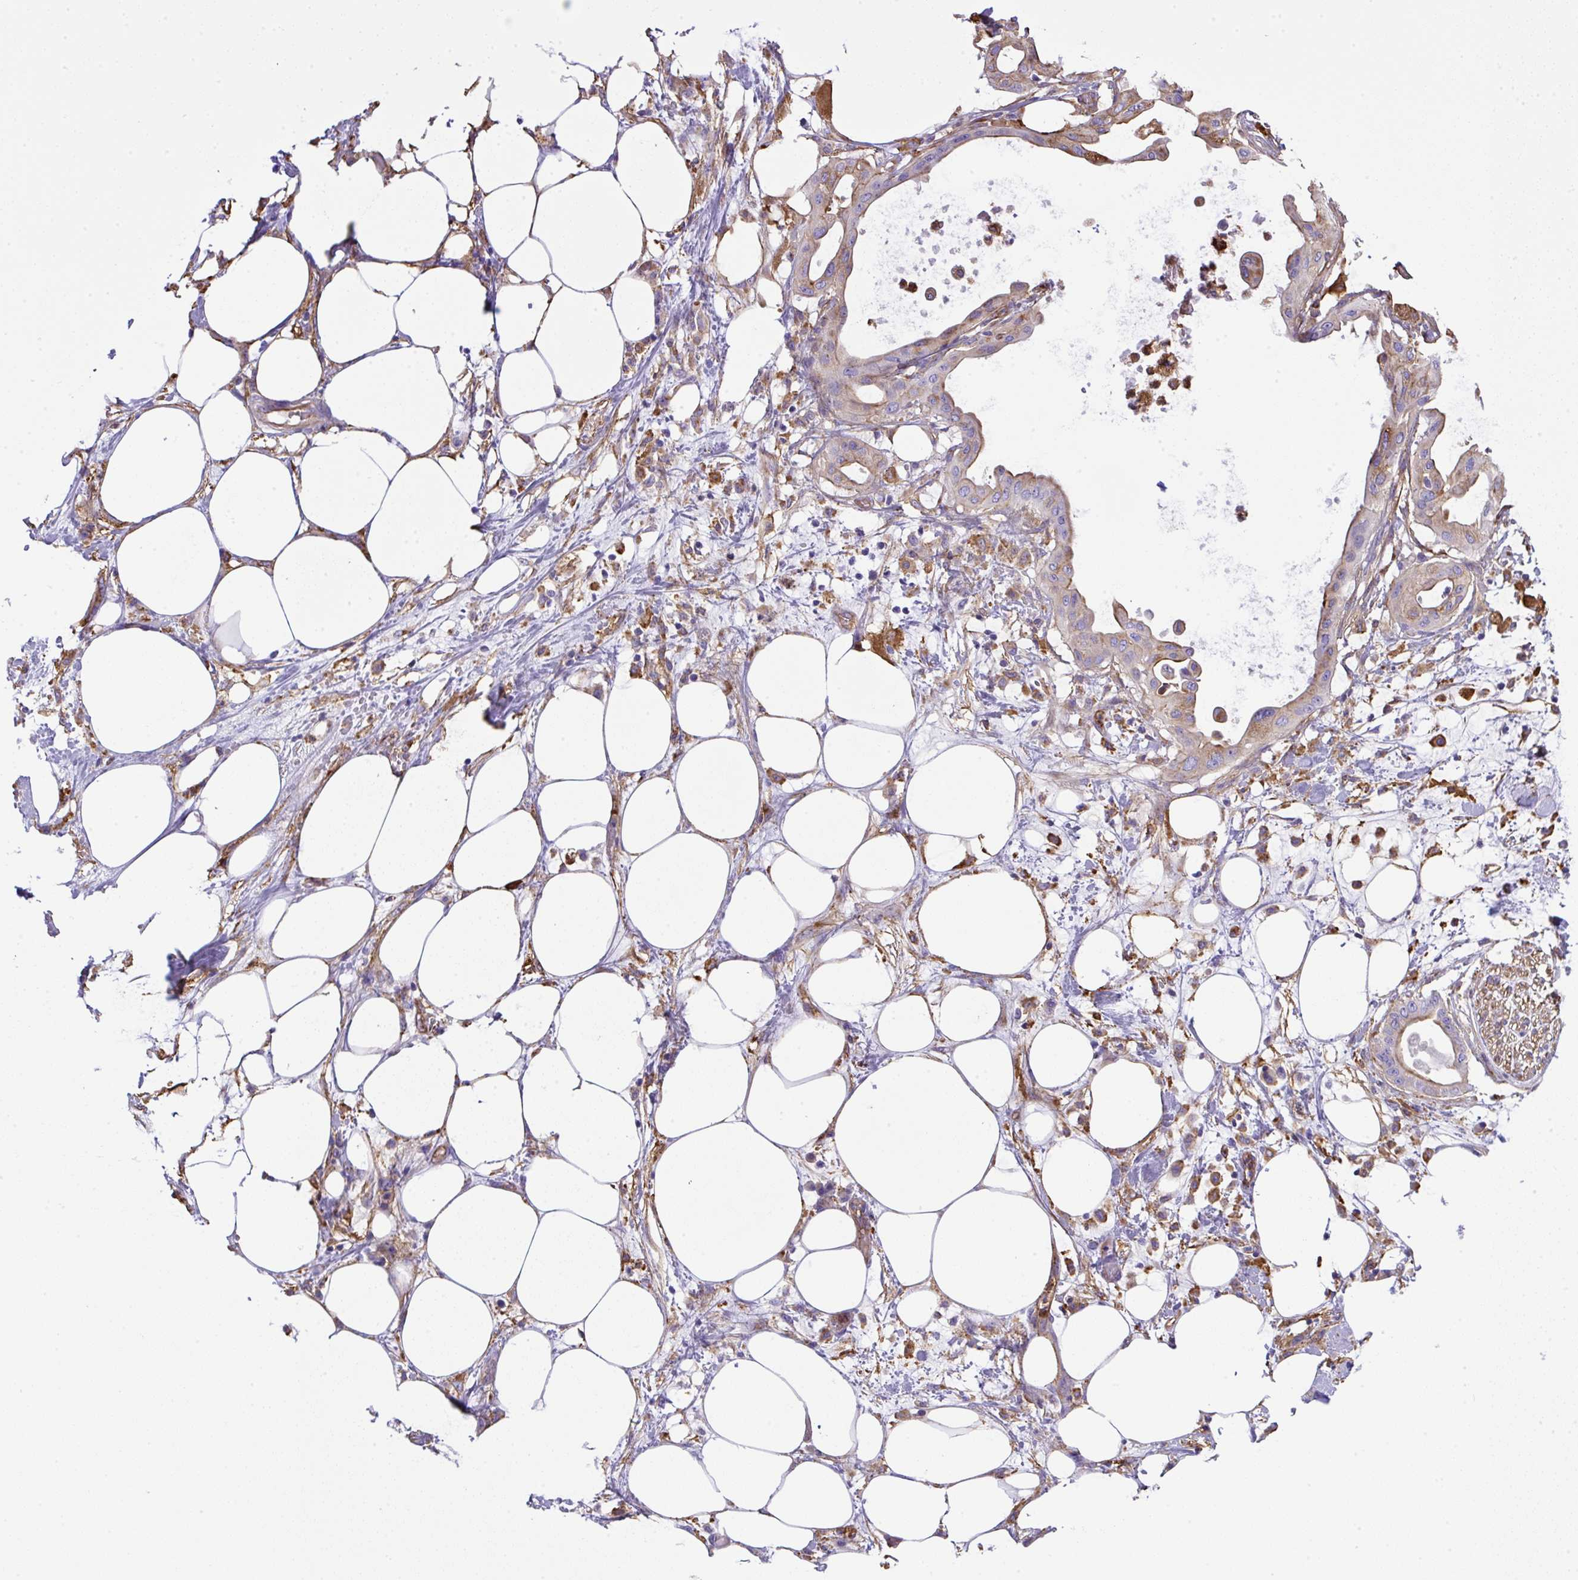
{"staining": {"intensity": "moderate", "quantity": "<25%", "location": "cytoplasmic/membranous"}, "tissue": "pancreatic cancer", "cell_type": "Tumor cells", "image_type": "cancer", "snomed": [{"axis": "morphology", "description": "Adenocarcinoma, NOS"}, {"axis": "topography", "description": "Pancreas"}], "caption": "Immunohistochemistry image of human adenocarcinoma (pancreatic) stained for a protein (brown), which reveals low levels of moderate cytoplasmic/membranous staining in approximately <25% of tumor cells.", "gene": "MAGEB5", "patient": {"sex": "male", "age": 68}}